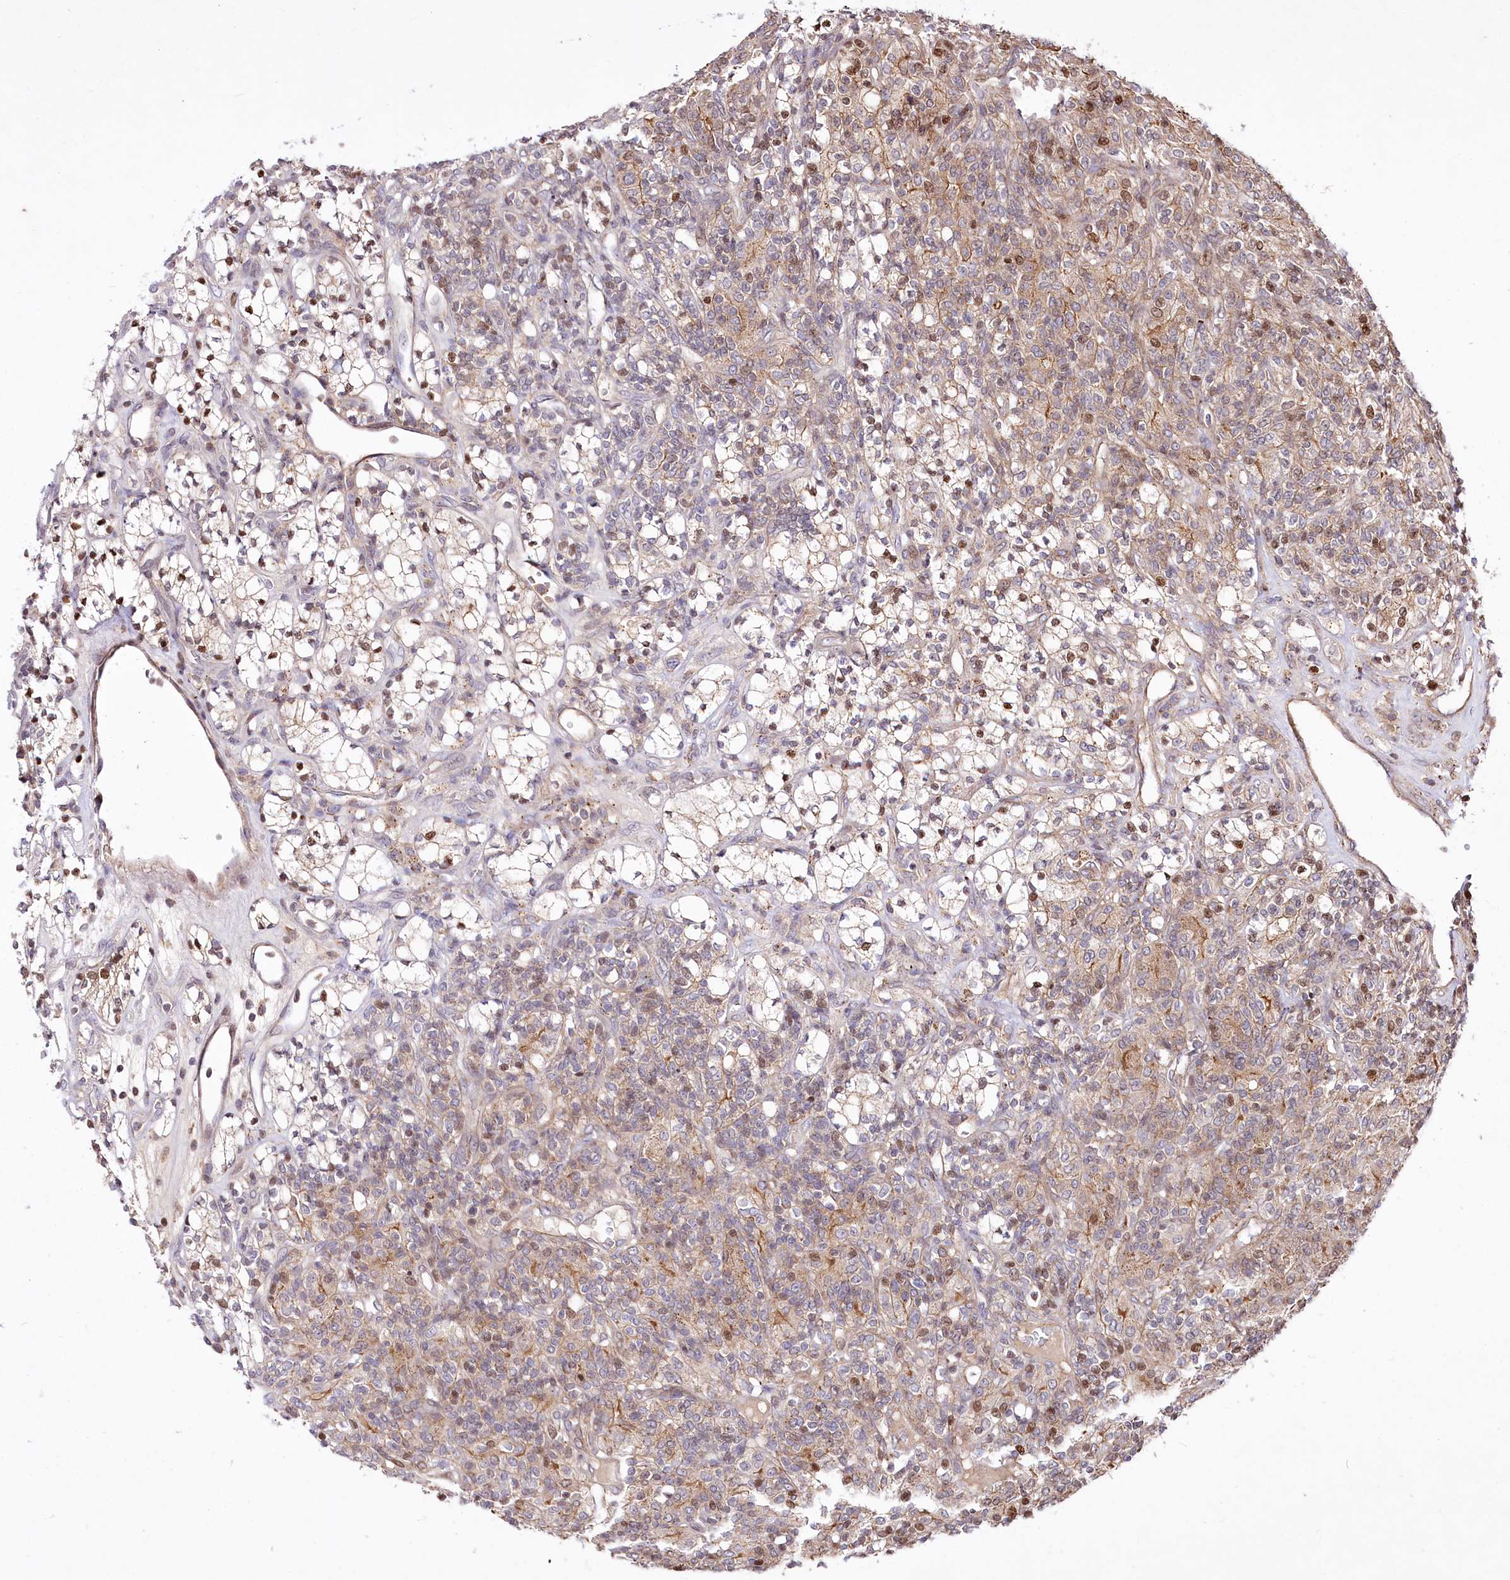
{"staining": {"intensity": "moderate", "quantity": "25%-75%", "location": "cytoplasmic/membranous,nuclear"}, "tissue": "renal cancer", "cell_type": "Tumor cells", "image_type": "cancer", "snomed": [{"axis": "morphology", "description": "Adenocarcinoma, NOS"}, {"axis": "topography", "description": "Kidney"}], "caption": "A brown stain labels moderate cytoplasmic/membranous and nuclear staining of a protein in renal cancer (adenocarcinoma) tumor cells. The staining was performed using DAB (3,3'-diaminobenzidine) to visualize the protein expression in brown, while the nuclei were stained in blue with hematoxylin (Magnification: 20x).", "gene": "ZFYVE27", "patient": {"sex": "male", "age": 77}}